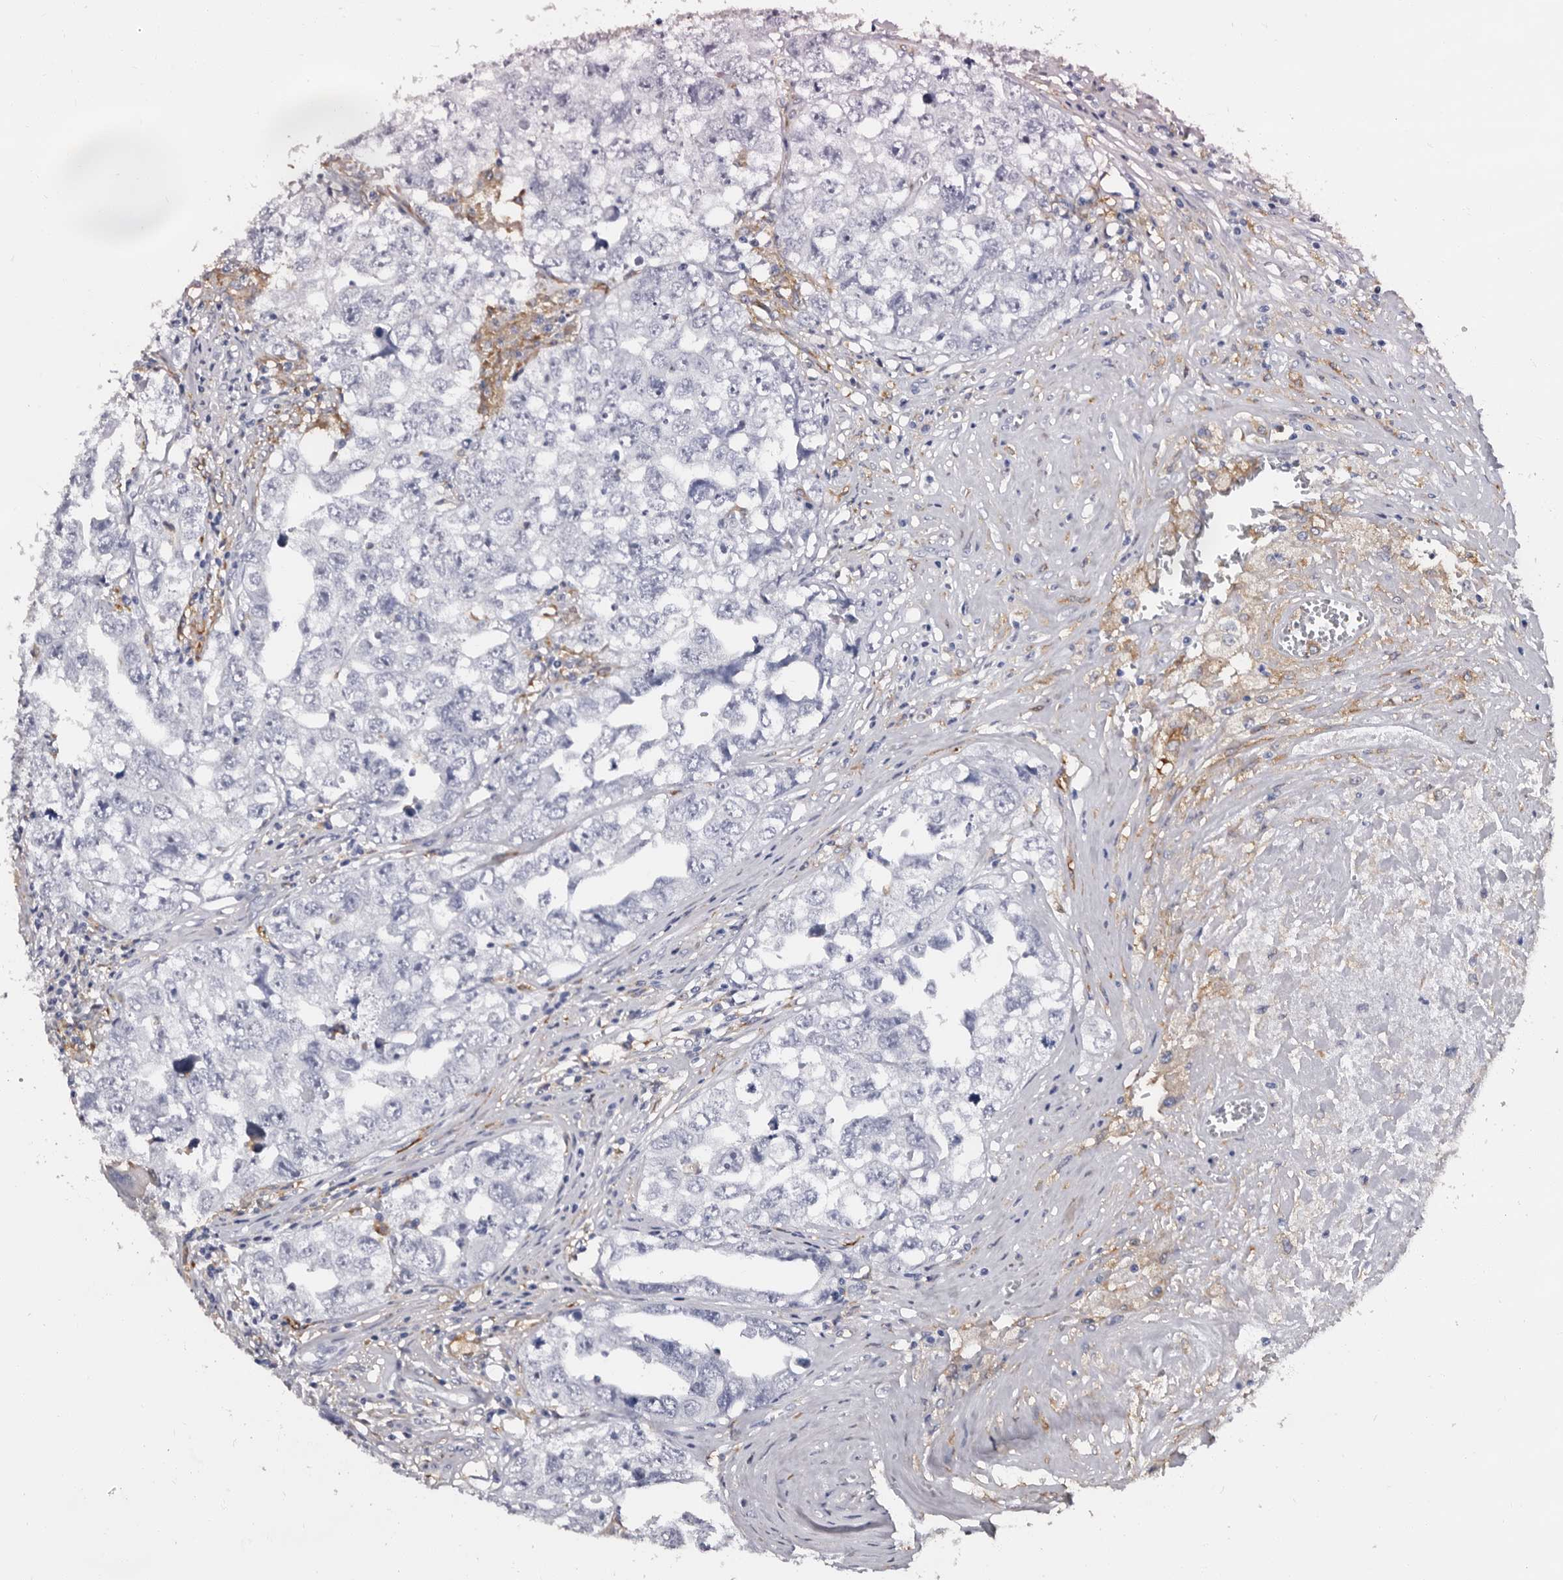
{"staining": {"intensity": "negative", "quantity": "none", "location": "none"}, "tissue": "testis cancer", "cell_type": "Tumor cells", "image_type": "cancer", "snomed": [{"axis": "morphology", "description": "Seminoma, NOS"}, {"axis": "morphology", "description": "Carcinoma, Embryonal, NOS"}, {"axis": "topography", "description": "Testis"}], "caption": "Immunohistochemical staining of human testis cancer (seminoma) reveals no significant expression in tumor cells.", "gene": "EPB41L3", "patient": {"sex": "male", "age": 43}}